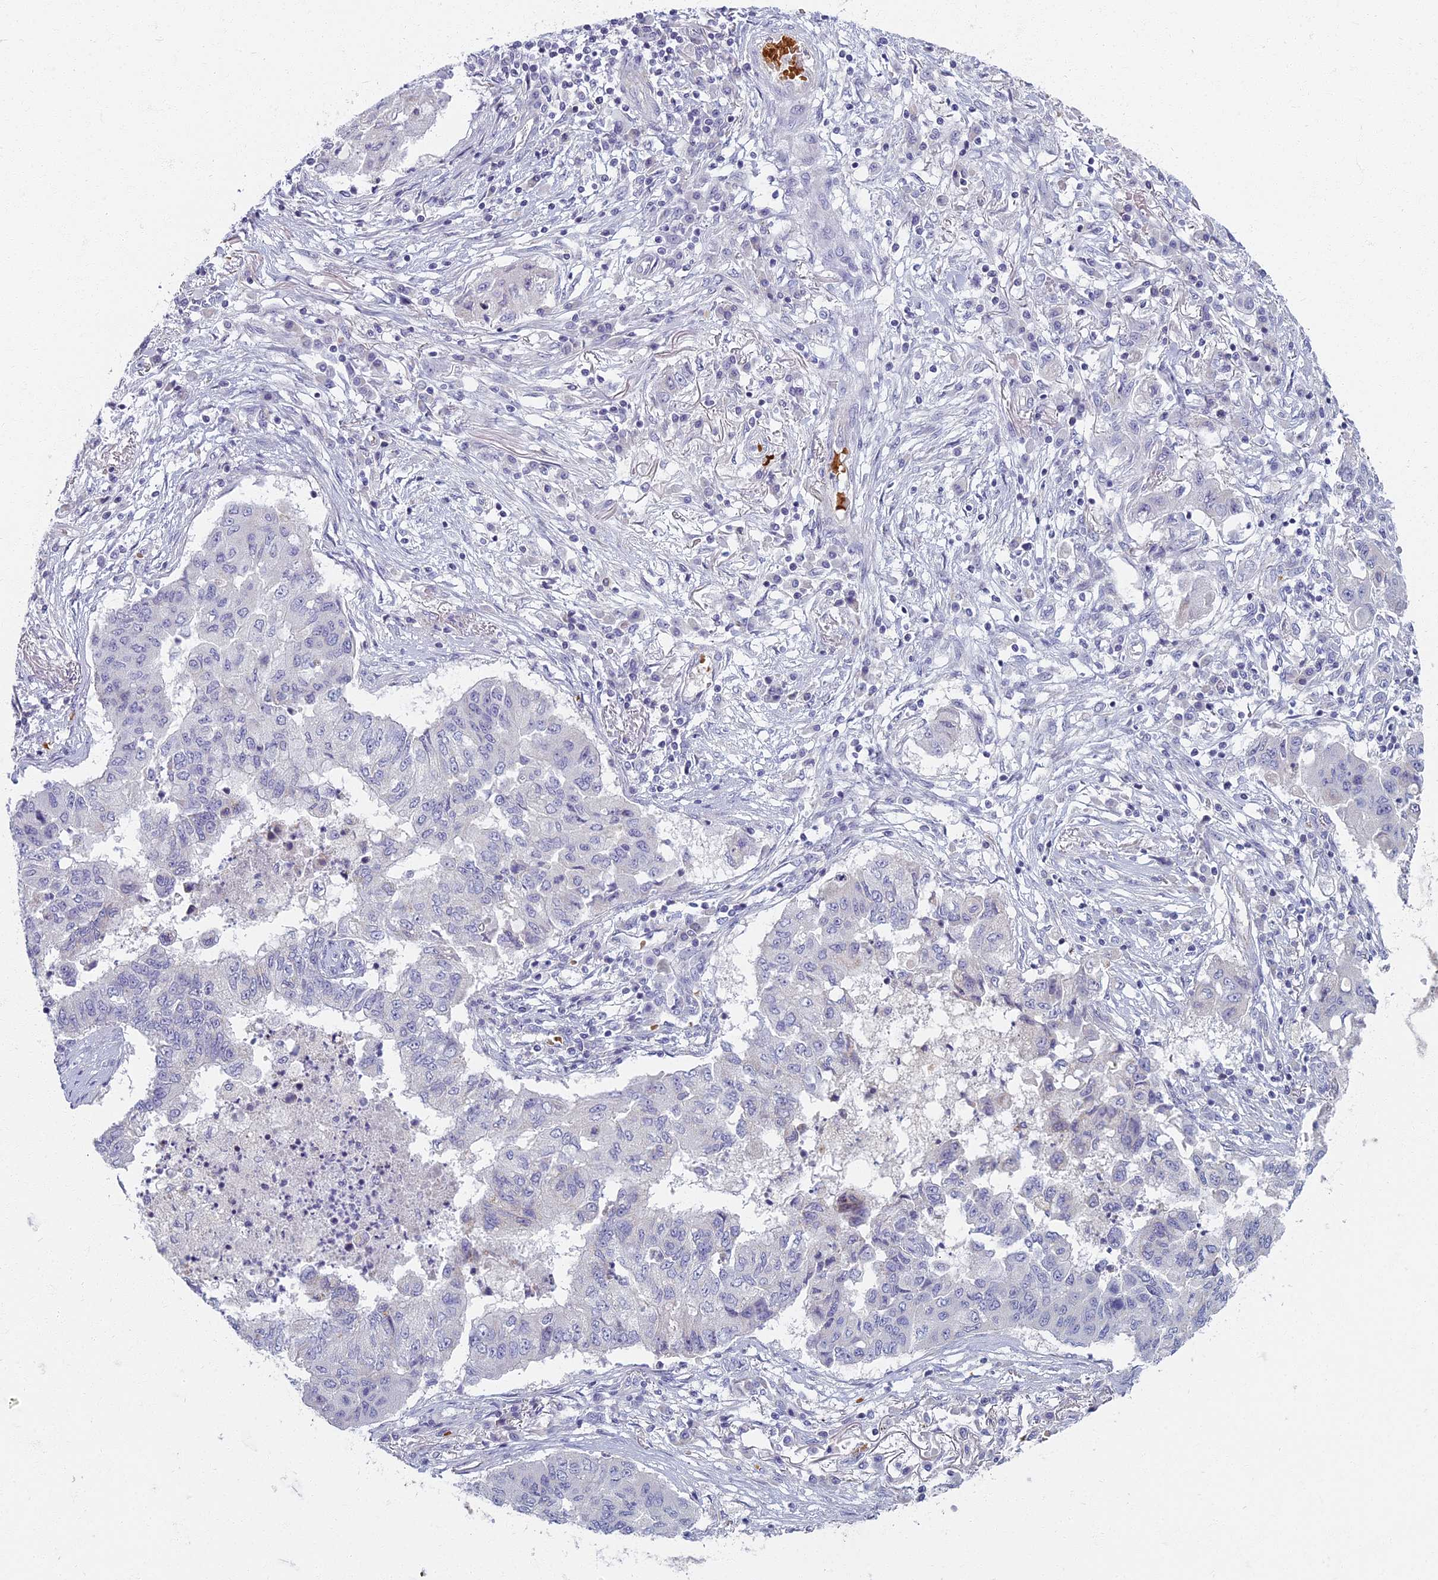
{"staining": {"intensity": "negative", "quantity": "none", "location": "none"}, "tissue": "lung cancer", "cell_type": "Tumor cells", "image_type": "cancer", "snomed": [{"axis": "morphology", "description": "Squamous cell carcinoma, NOS"}, {"axis": "topography", "description": "Lung"}], "caption": "An image of lung cancer (squamous cell carcinoma) stained for a protein exhibits no brown staining in tumor cells.", "gene": "ARL15", "patient": {"sex": "male", "age": 74}}